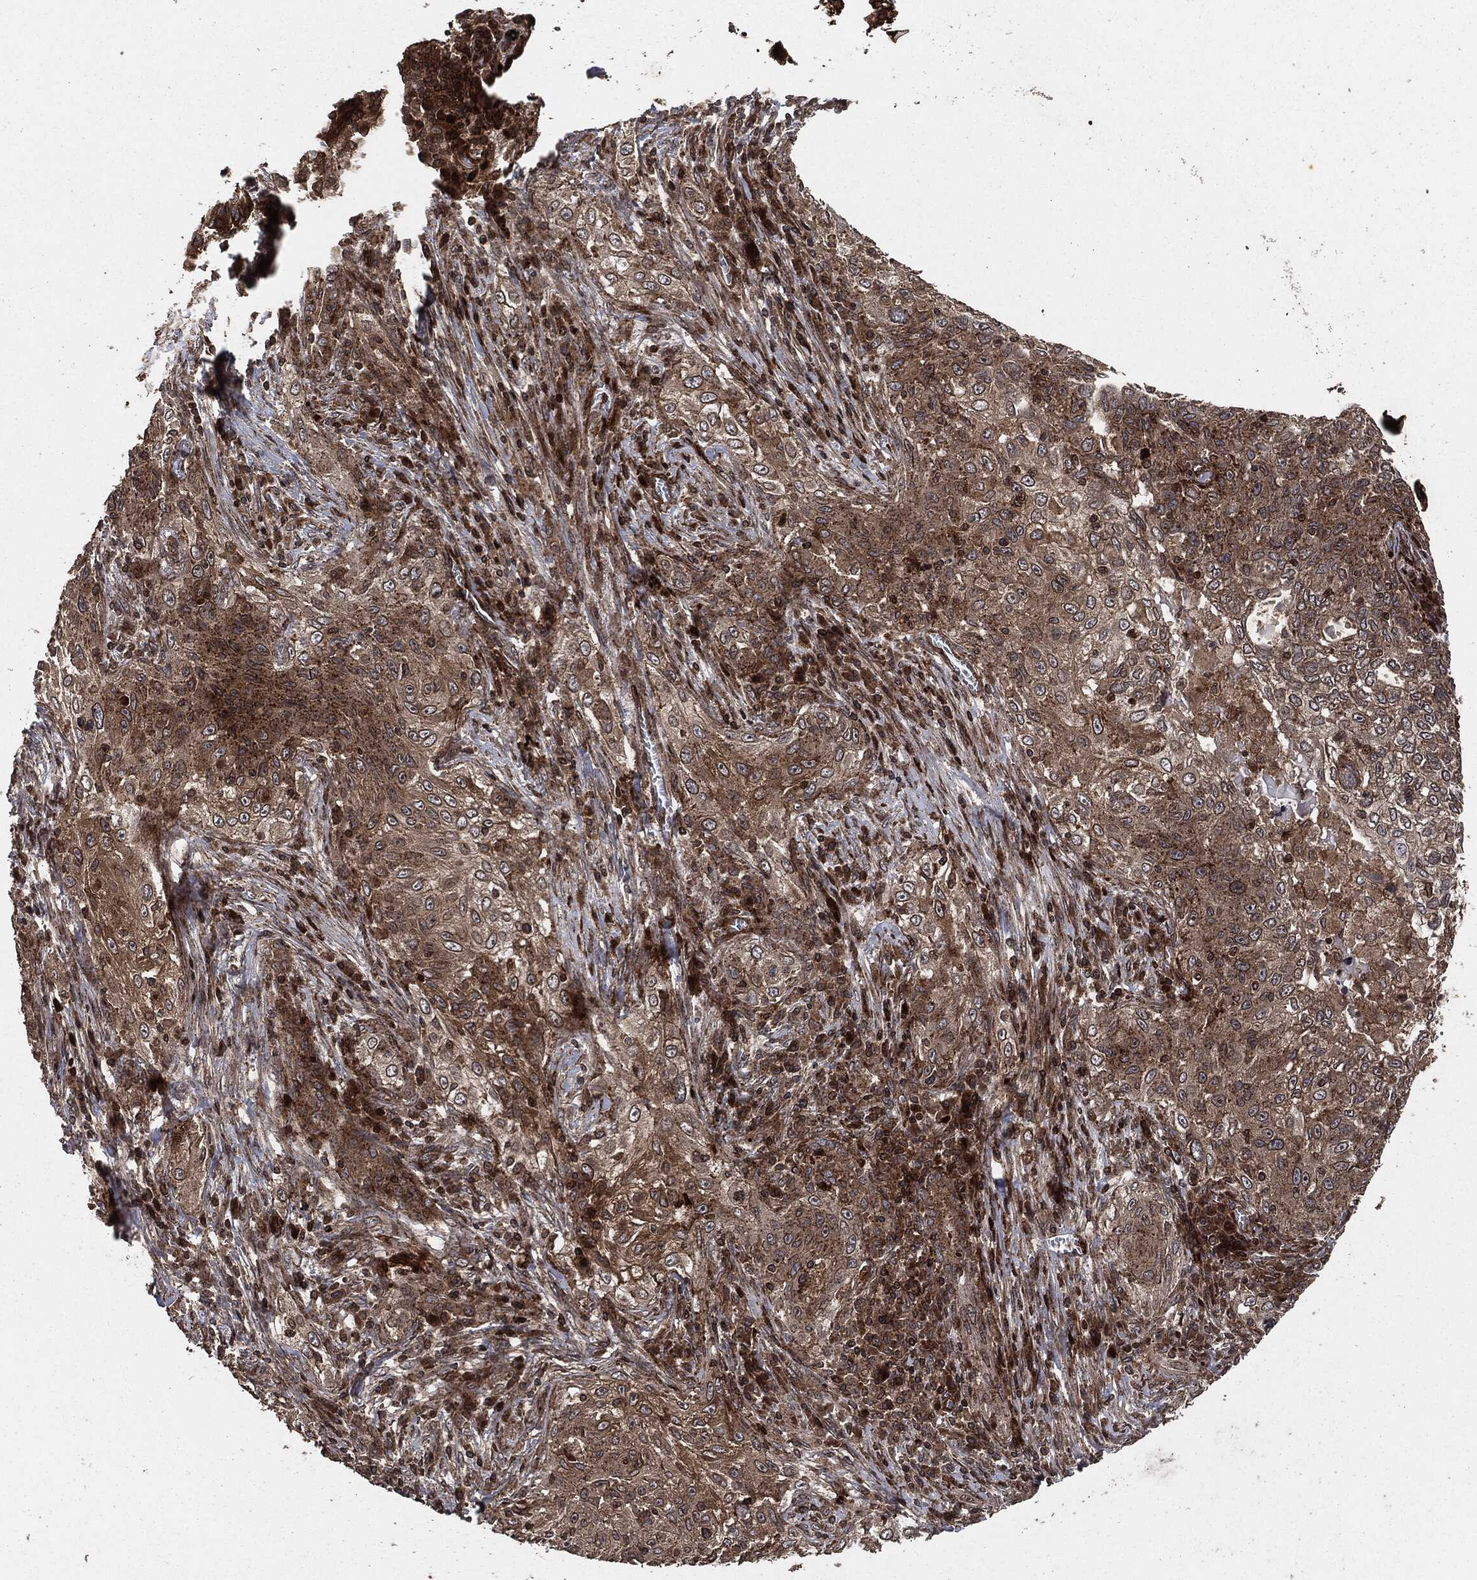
{"staining": {"intensity": "moderate", "quantity": "<25%", "location": "cytoplasmic/membranous"}, "tissue": "lung cancer", "cell_type": "Tumor cells", "image_type": "cancer", "snomed": [{"axis": "morphology", "description": "Squamous cell carcinoma, NOS"}, {"axis": "topography", "description": "Lung"}], "caption": "Immunohistochemical staining of lung cancer reveals moderate cytoplasmic/membranous protein staining in about <25% of tumor cells.", "gene": "IFIT1", "patient": {"sex": "female", "age": 69}}